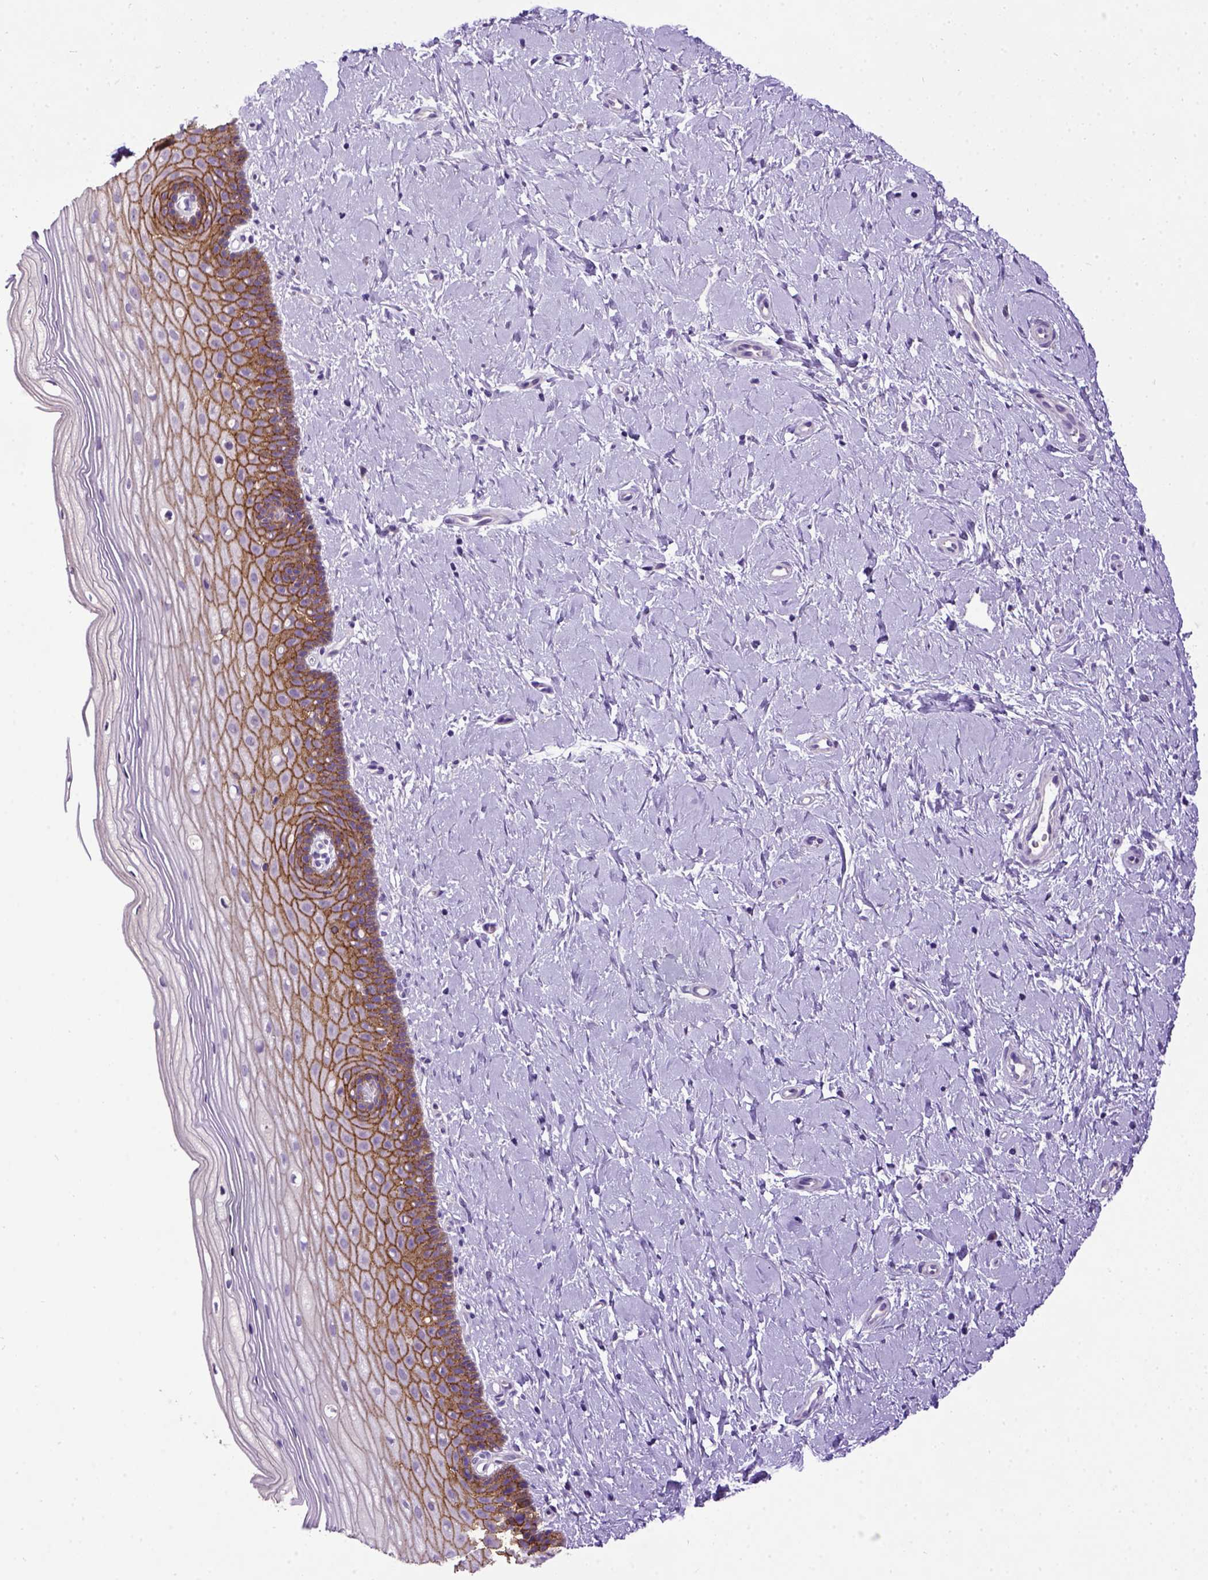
{"staining": {"intensity": "moderate", "quantity": ">75%", "location": "cytoplasmic/membranous"}, "tissue": "cervix", "cell_type": "Glandular cells", "image_type": "normal", "snomed": [{"axis": "morphology", "description": "Normal tissue, NOS"}, {"axis": "topography", "description": "Cervix"}], "caption": "Benign cervix shows moderate cytoplasmic/membranous expression in approximately >75% of glandular cells, visualized by immunohistochemistry.", "gene": "CDH1", "patient": {"sex": "female", "age": 37}}